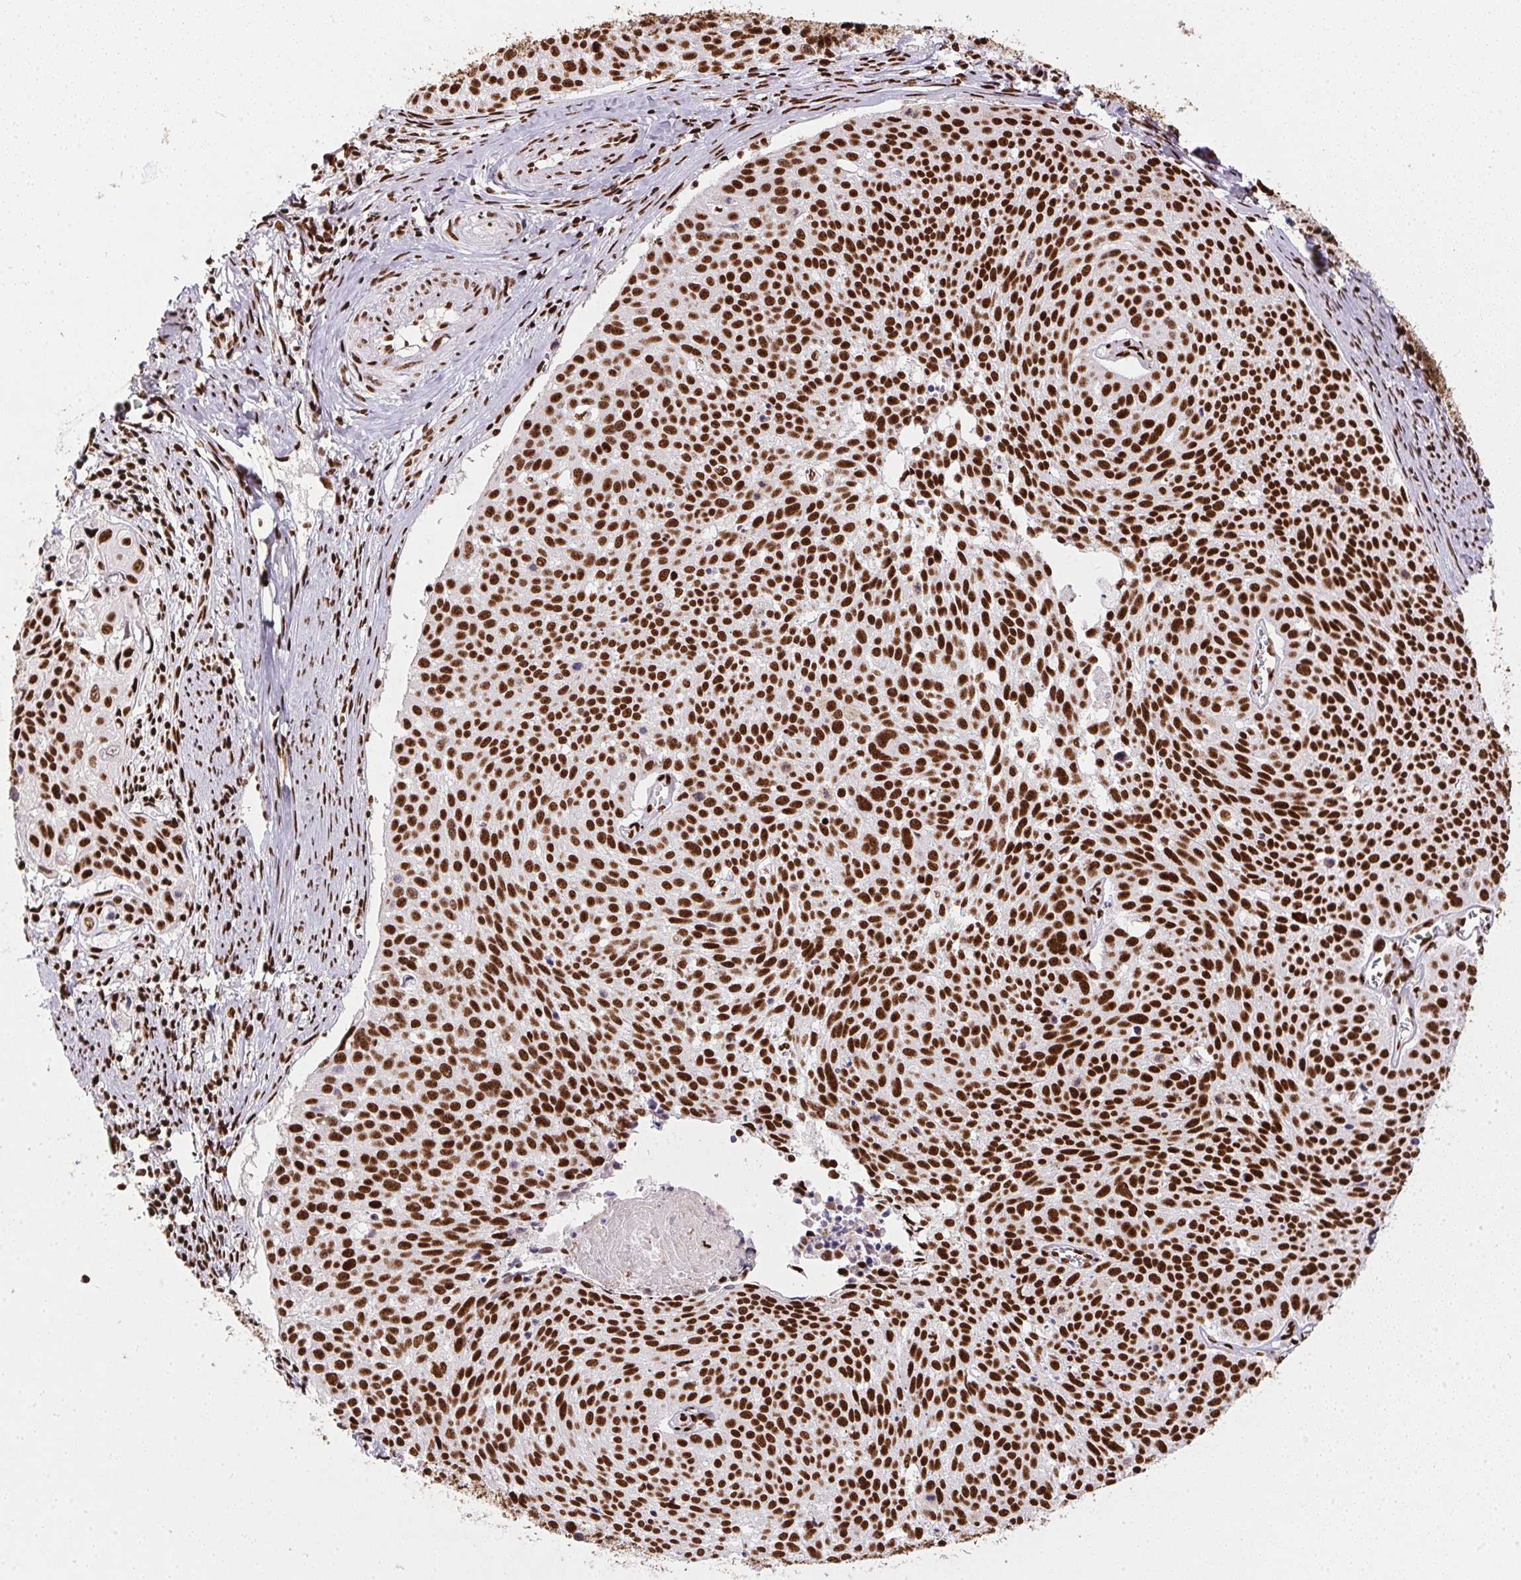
{"staining": {"intensity": "strong", "quantity": ">75%", "location": "nuclear"}, "tissue": "cervical cancer", "cell_type": "Tumor cells", "image_type": "cancer", "snomed": [{"axis": "morphology", "description": "Squamous cell carcinoma, NOS"}, {"axis": "topography", "description": "Cervix"}], "caption": "Immunohistochemical staining of squamous cell carcinoma (cervical) demonstrates high levels of strong nuclear positivity in about >75% of tumor cells. (DAB (3,3'-diaminobenzidine) IHC with brightfield microscopy, high magnification).", "gene": "PAGE3", "patient": {"sex": "female", "age": 39}}